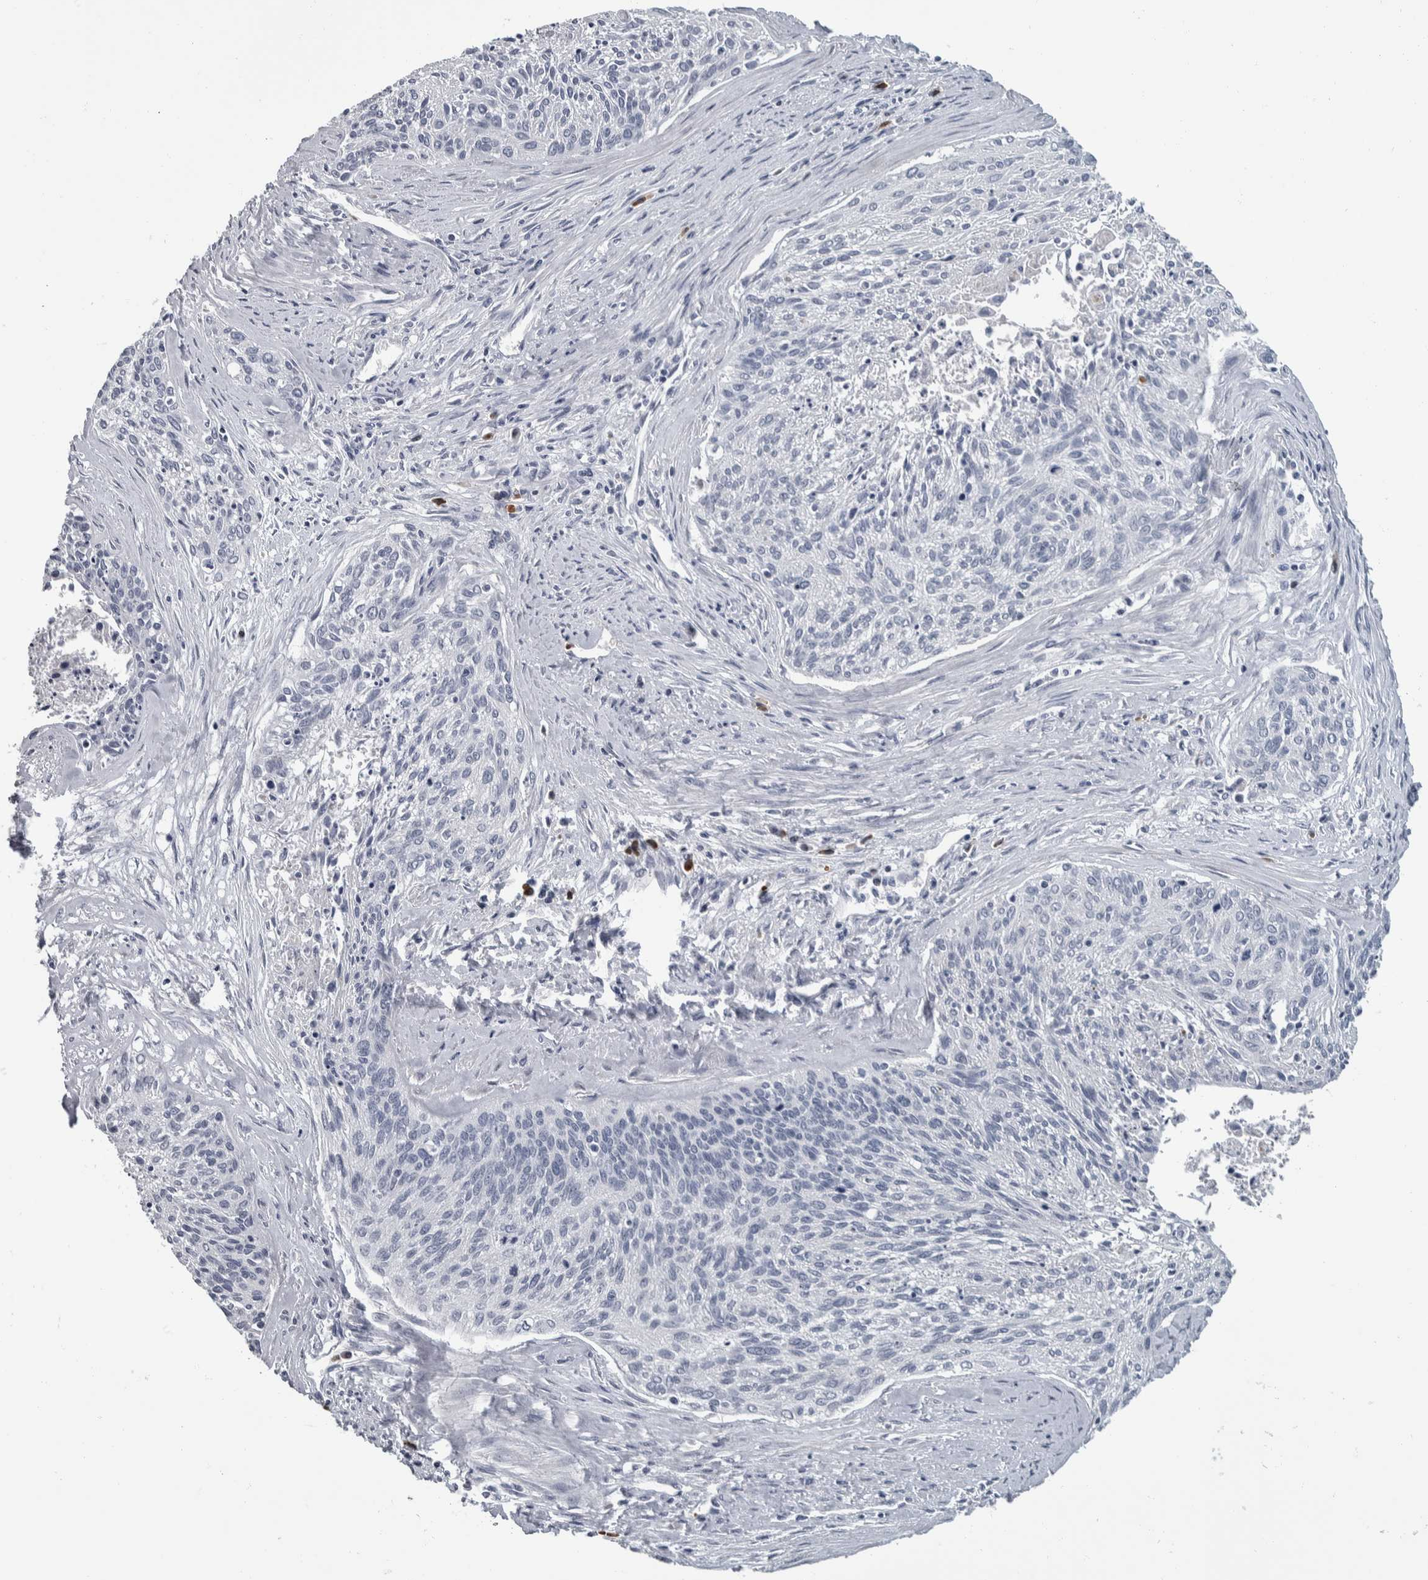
{"staining": {"intensity": "negative", "quantity": "none", "location": "none"}, "tissue": "cervical cancer", "cell_type": "Tumor cells", "image_type": "cancer", "snomed": [{"axis": "morphology", "description": "Squamous cell carcinoma, NOS"}, {"axis": "topography", "description": "Cervix"}], "caption": "The immunohistochemistry micrograph has no significant positivity in tumor cells of squamous cell carcinoma (cervical) tissue.", "gene": "CAVIN4", "patient": {"sex": "female", "age": 55}}